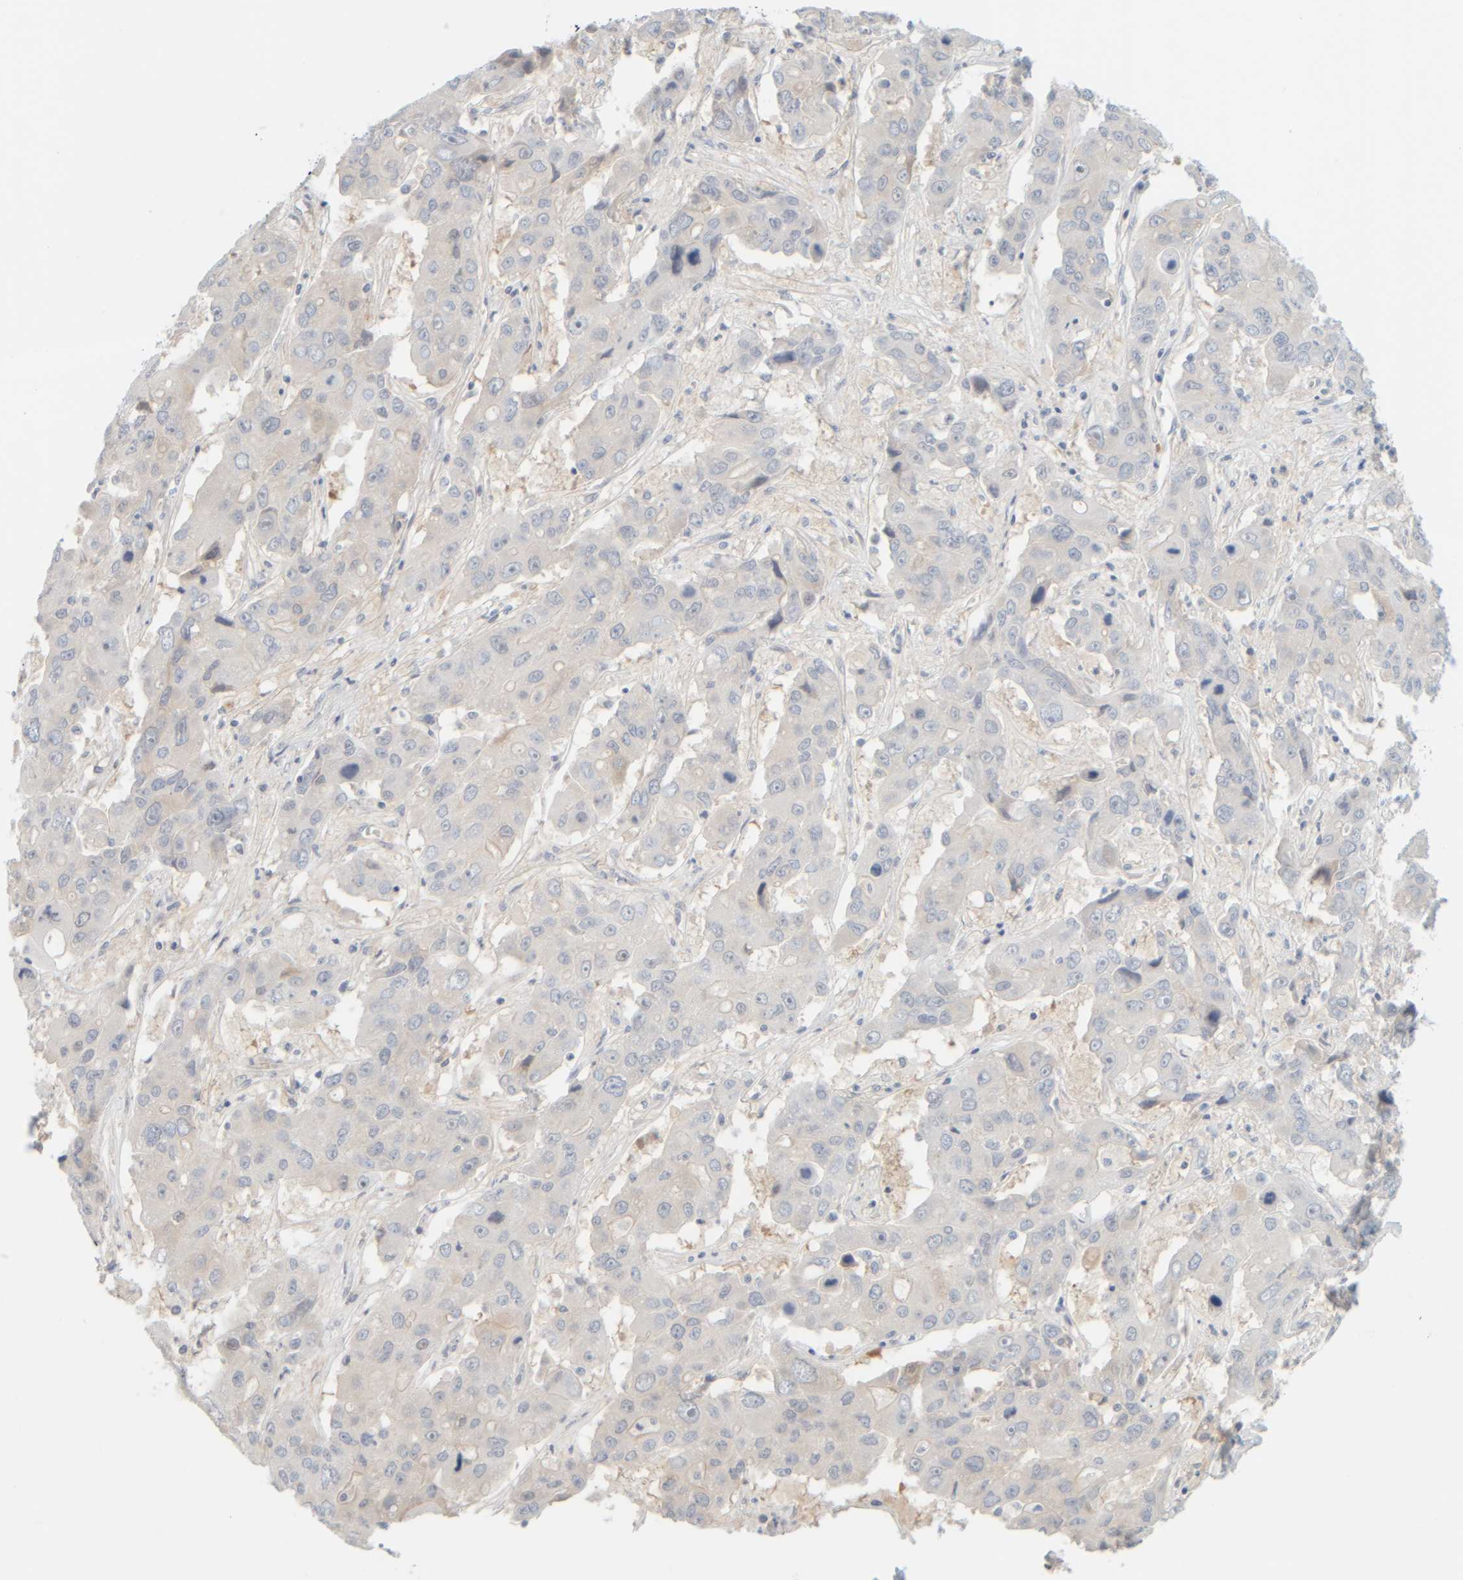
{"staining": {"intensity": "negative", "quantity": "none", "location": "none"}, "tissue": "liver cancer", "cell_type": "Tumor cells", "image_type": "cancer", "snomed": [{"axis": "morphology", "description": "Cholangiocarcinoma"}, {"axis": "topography", "description": "Liver"}], "caption": "The photomicrograph displays no significant positivity in tumor cells of liver cholangiocarcinoma.", "gene": "PTGES3L-AARSD1", "patient": {"sex": "male", "age": 67}}